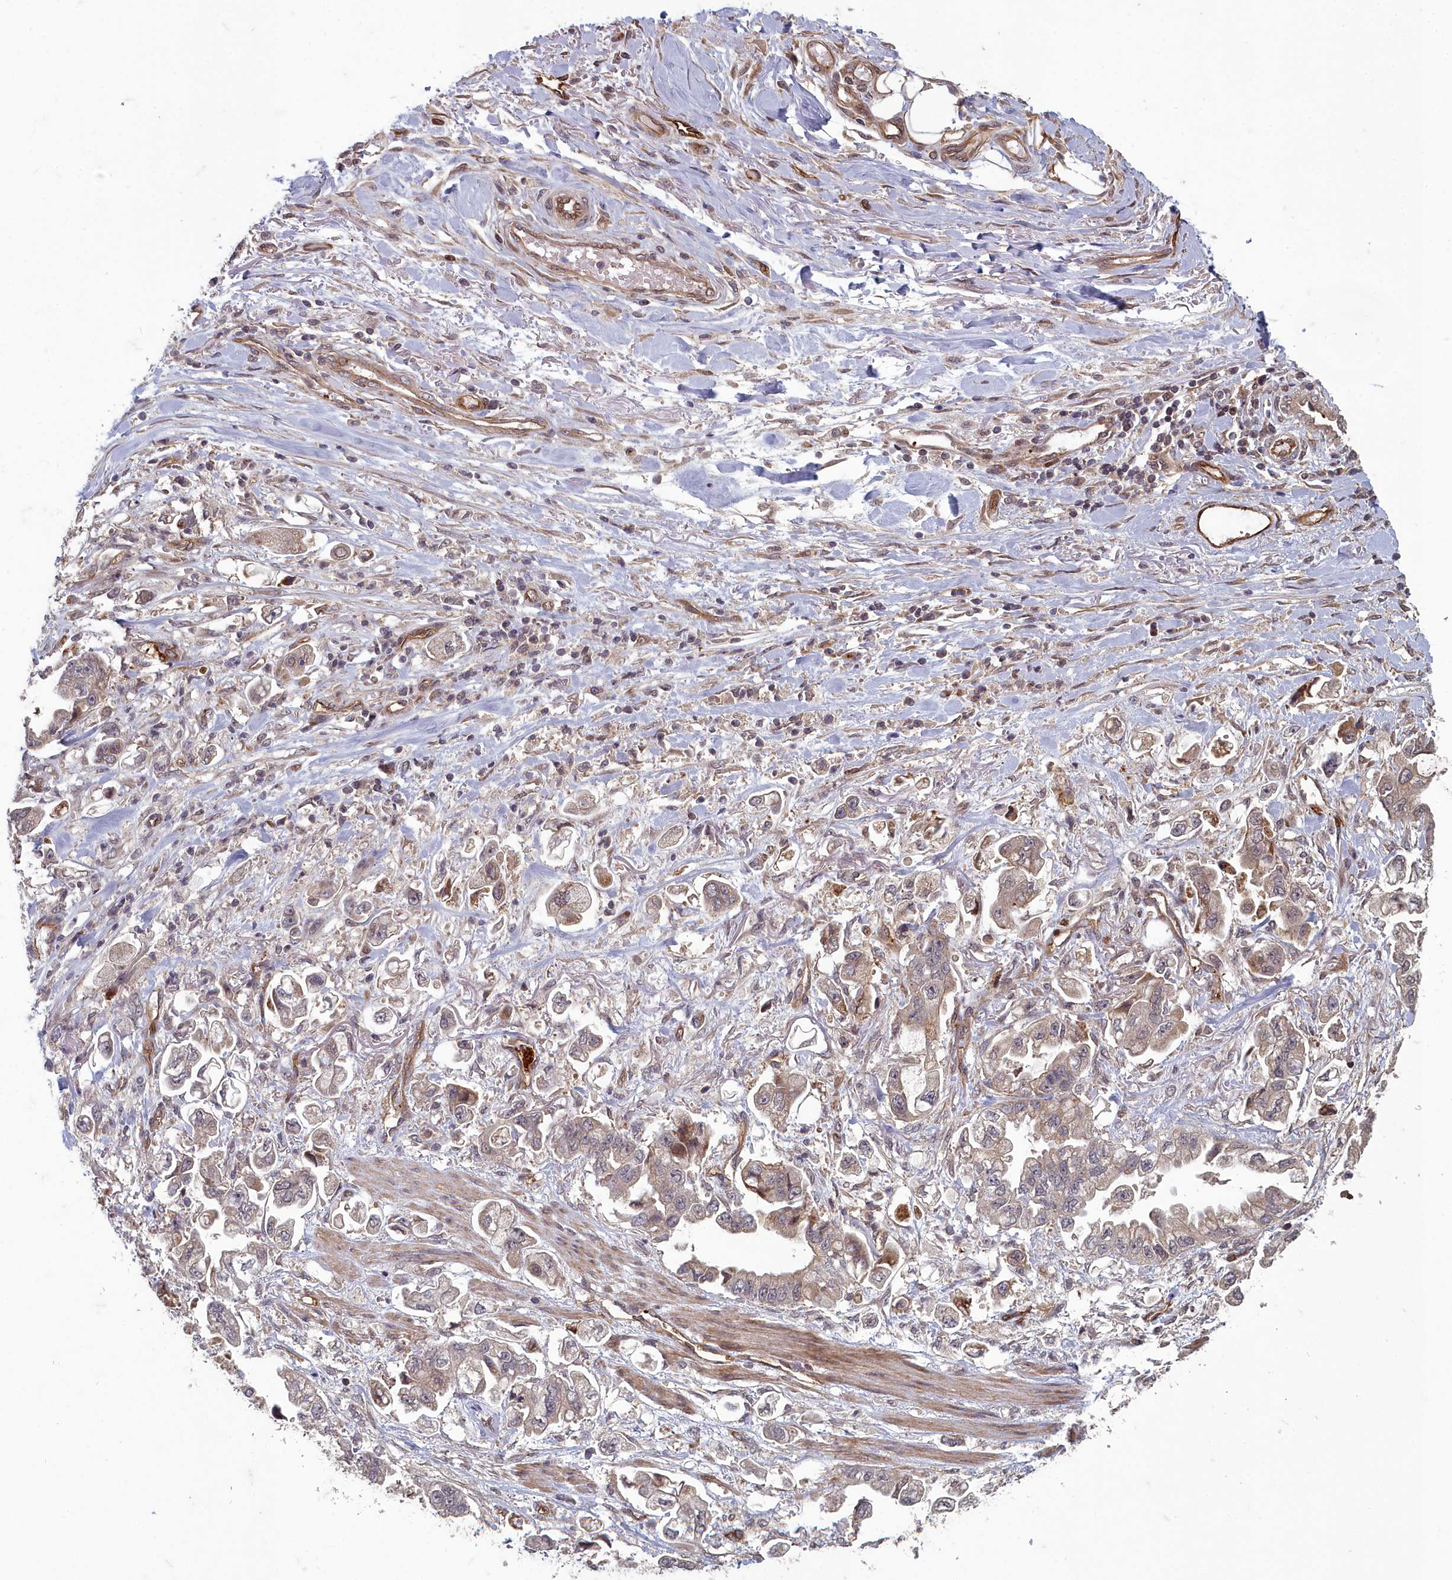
{"staining": {"intensity": "weak", "quantity": ">75%", "location": "cytoplasmic/membranous"}, "tissue": "stomach cancer", "cell_type": "Tumor cells", "image_type": "cancer", "snomed": [{"axis": "morphology", "description": "Adenocarcinoma, NOS"}, {"axis": "topography", "description": "Stomach"}], "caption": "Protein expression analysis of stomach cancer displays weak cytoplasmic/membranous staining in about >75% of tumor cells.", "gene": "TSPYL4", "patient": {"sex": "male", "age": 62}}